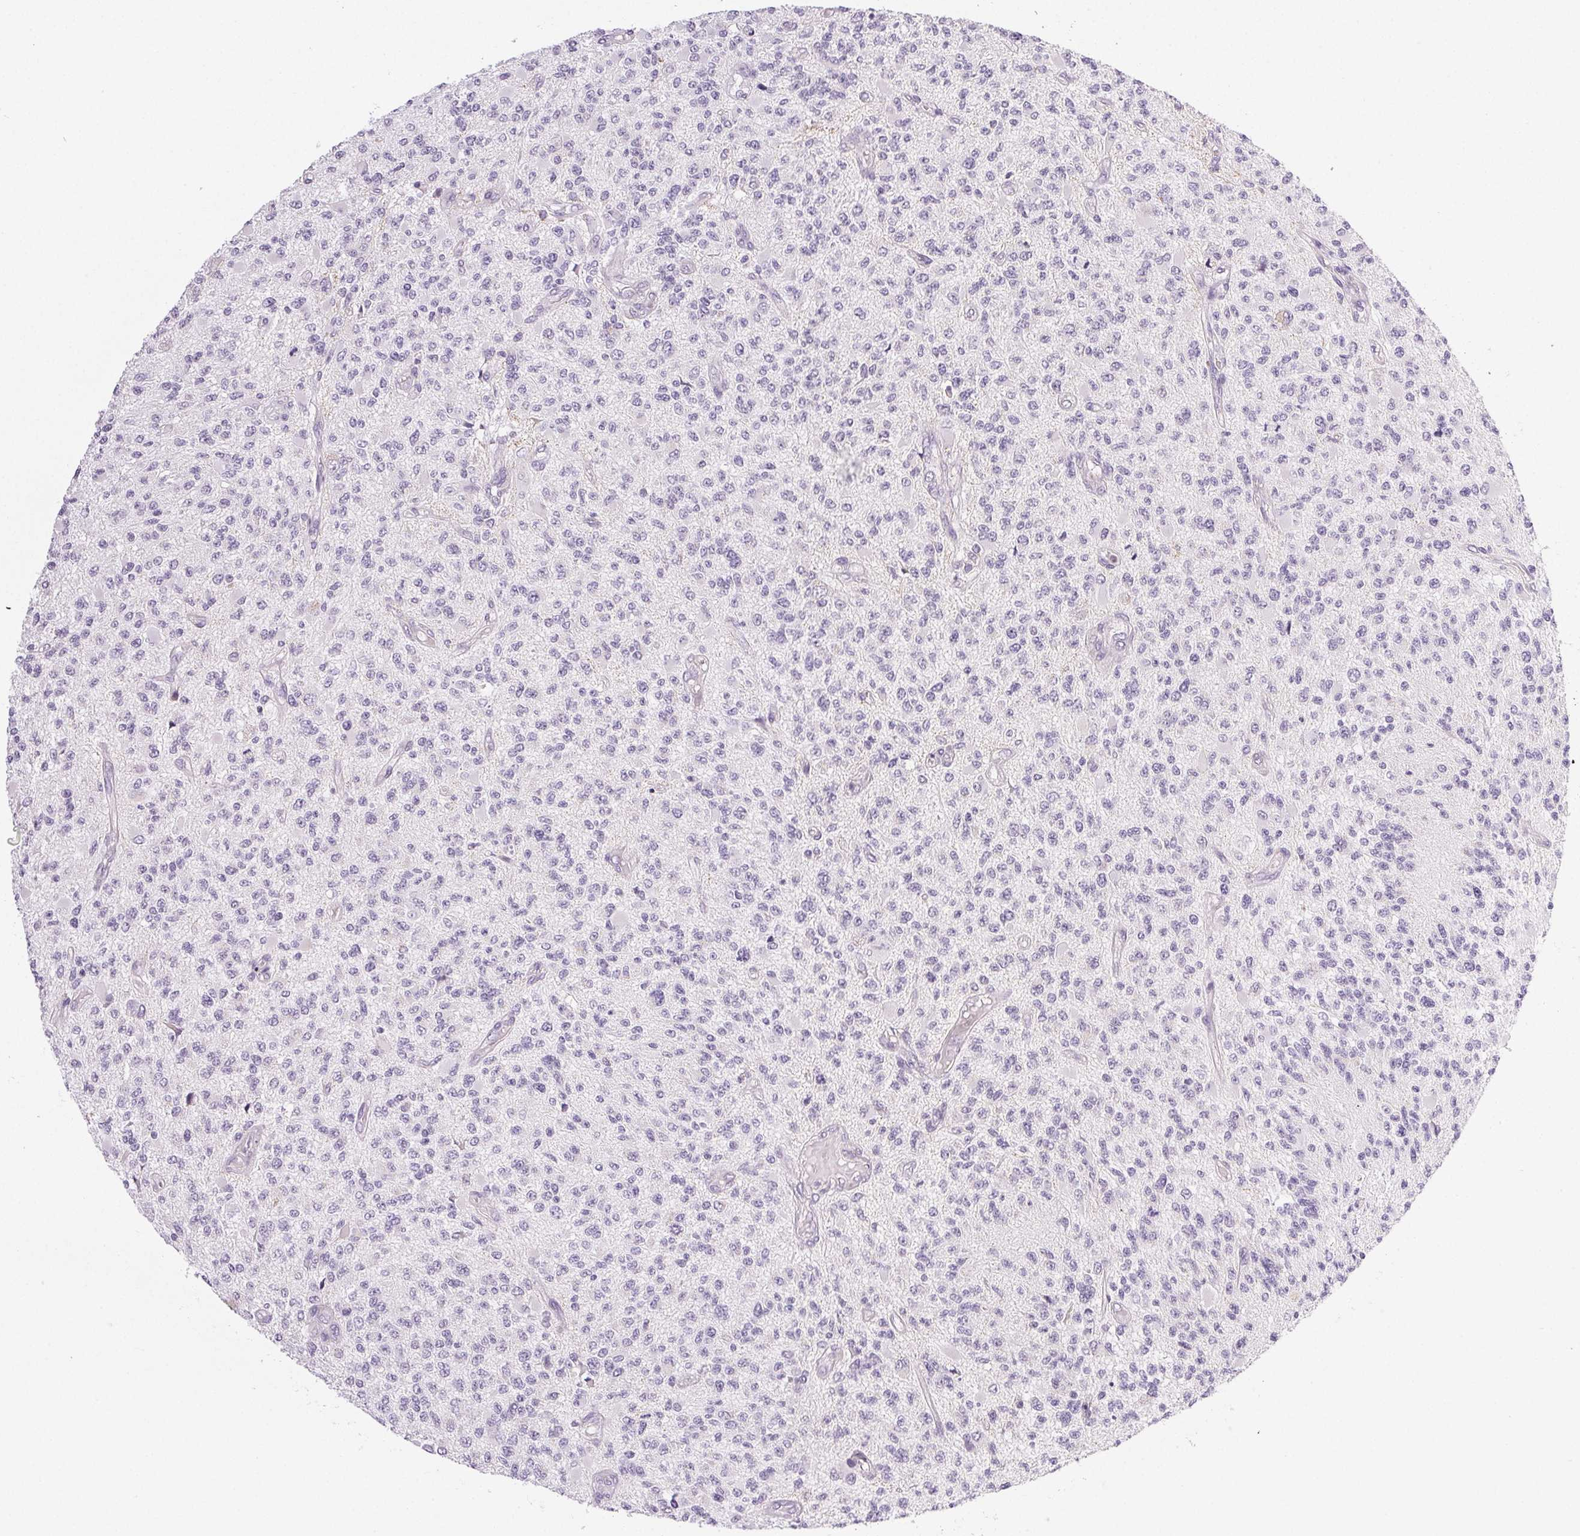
{"staining": {"intensity": "negative", "quantity": "none", "location": "none"}, "tissue": "glioma", "cell_type": "Tumor cells", "image_type": "cancer", "snomed": [{"axis": "morphology", "description": "Glioma, malignant, High grade"}, {"axis": "topography", "description": "Brain"}], "caption": "Image shows no significant protein positivity in tumor cells of malignant glioma (high-grade).", "gene": "COL7A1", "patient": {"sex": "female", "age": 63}}